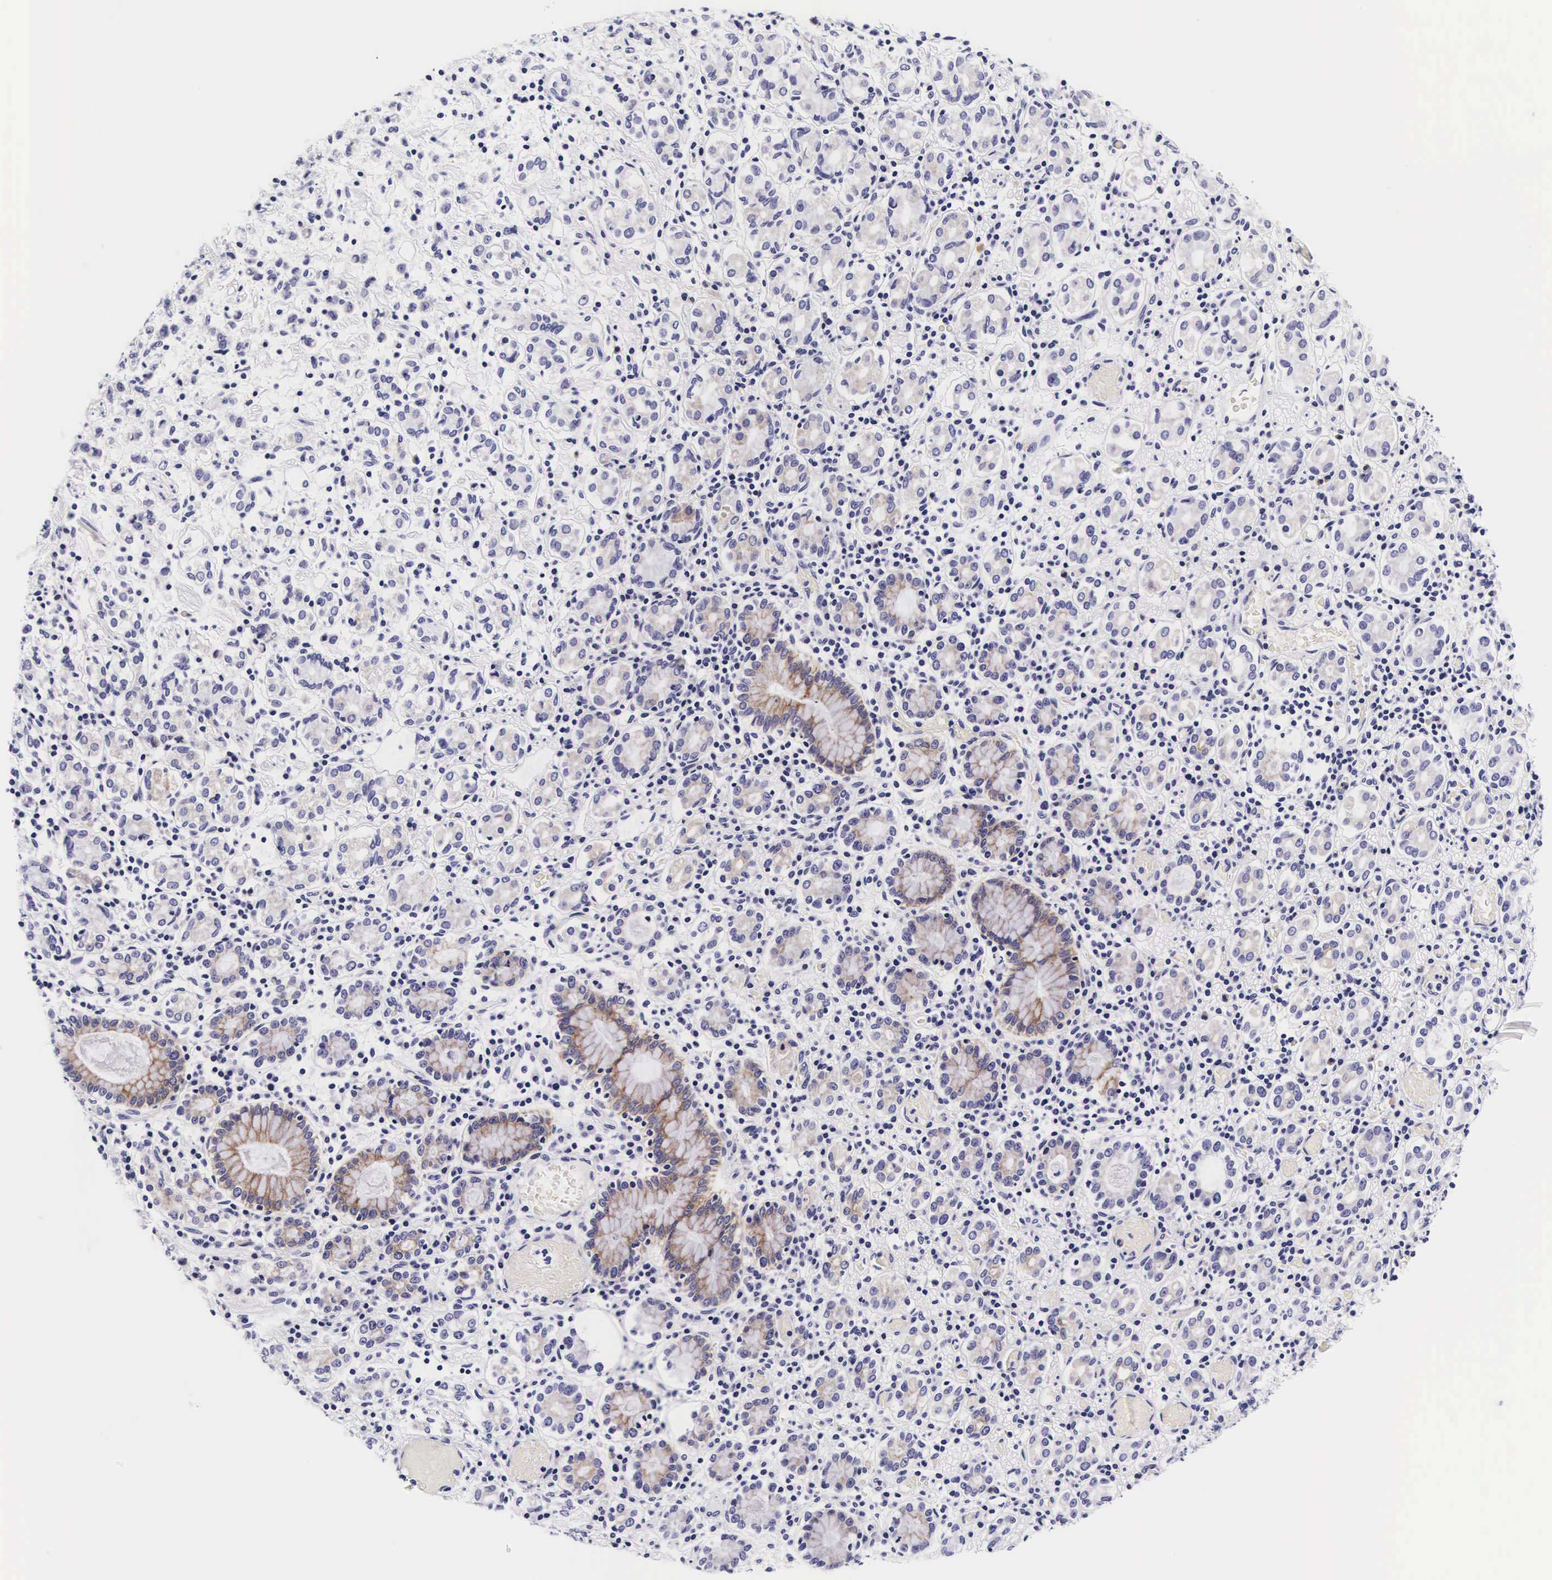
{"staining": {"intensity": "negative", "quantity": "none", "location": "none"}, "tissue": "stomach cancer", "cell_type": "Tumor cells", "image_type": "cancer", "snomed": [{"axis": "morphology", "description": "Adenocarcinoma, NOS"}, {"axis": "topography", "description": "Stomach, lower"}], "caption": "High power microscopy photomicrograph of an immunohistochemistry (IHC) histopathology image of stomach adenocarcinoma, revealing no significant staining in tumor cells.", "gene": "UPRT", "patient": {"sex": "male", "age": 88}}